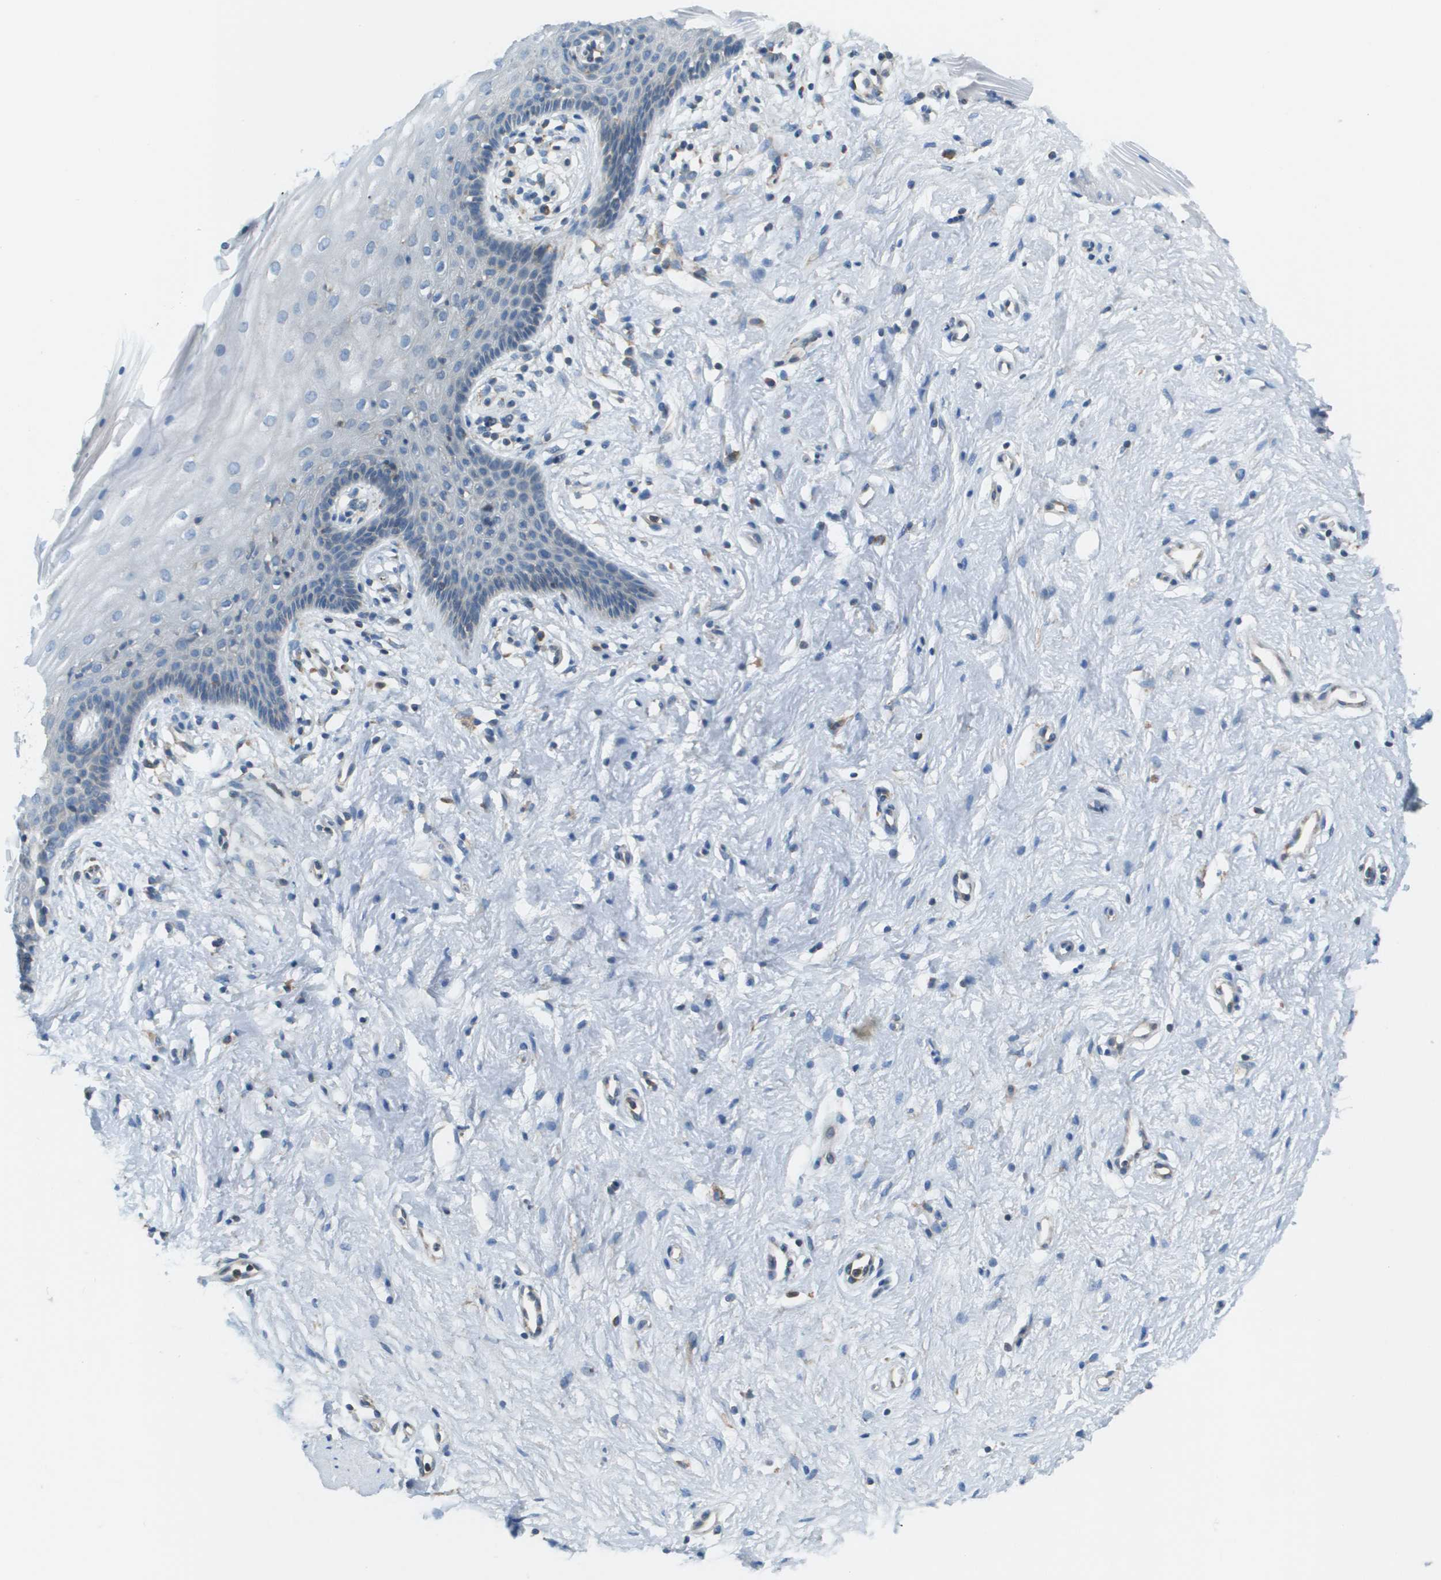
{"staining": {"intensity": "moderate", "quantity": "<25%", "location": "cytoplasmic/membranous"}, "tissue": "vagina", "cell_type": "Squamous epithelial cells", "image_type": "normal", "snomed": [{"axis": "morphology", "description": "Normal tissue, NOS"}, {"axis": "topography", "description": "Vagina"}], "caption": "A histopathology image showing moderate cytoplasmic/membranous staining in approximately <25% of squamous epithelial cells in normal vagina, as visualized by brown immunohistochemical staining.", "gene": "TAOK3", "patient": {"sex": "female", "age": 44}}